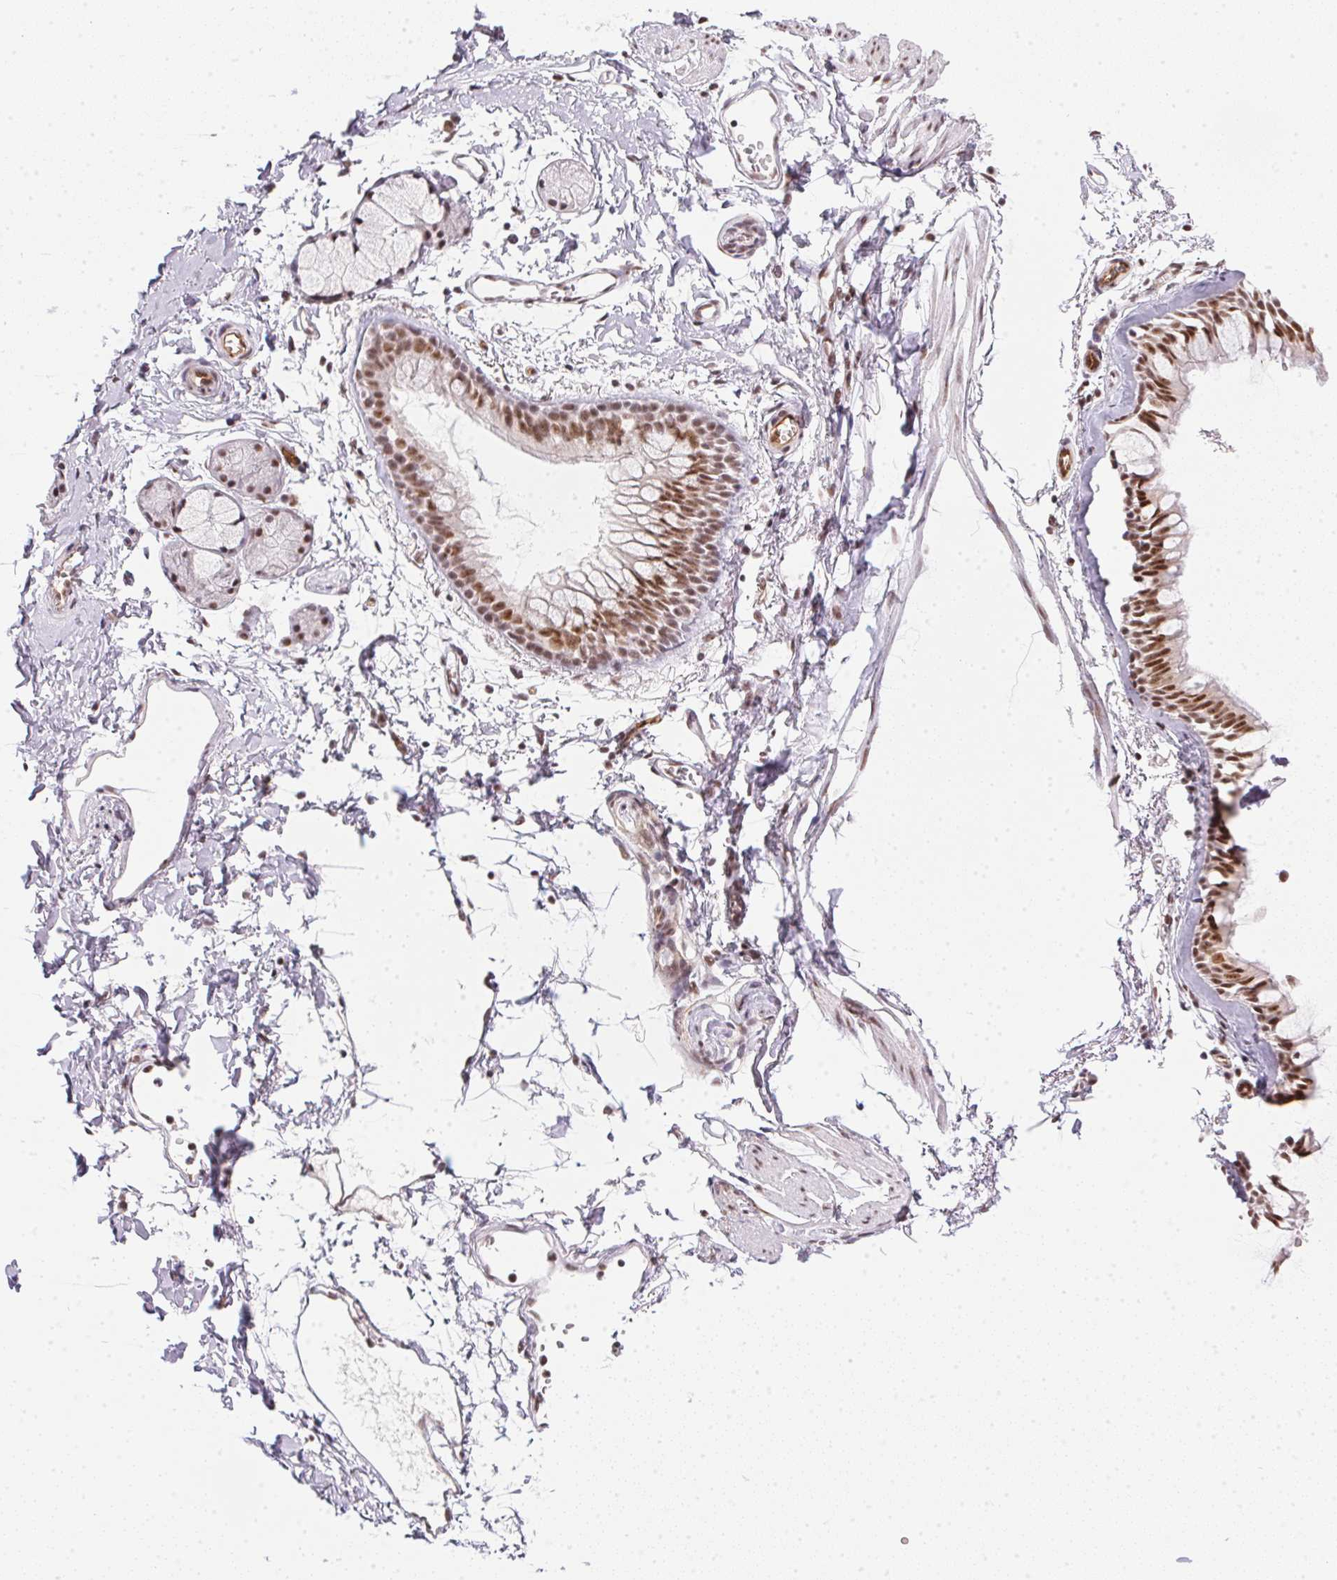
{"staining": {"intensity": "moderate", "quantity": ">75%", "location": "nuclear"}, "tissue": "bronchus", "cell_type": "Respiratory epithelial cells", "image_type": "normal", "snomed": [{"axis": "morphology", "description": "Normal tissue, NOS"}, {"axis": "topography", "description": "Cartilage tissue"}, {"axis": "topography", "description": "Bronchus"}], "caption": "Respiratory epithelial cells demonstrate moderate nuclear positivity in approximately >75% of cells in normal bronchus. (brown staining indicates protein expression, while blue staining denotes nuclei).", "gene": "SRSF7", "patient": {"sex": "female", "age": 59}}